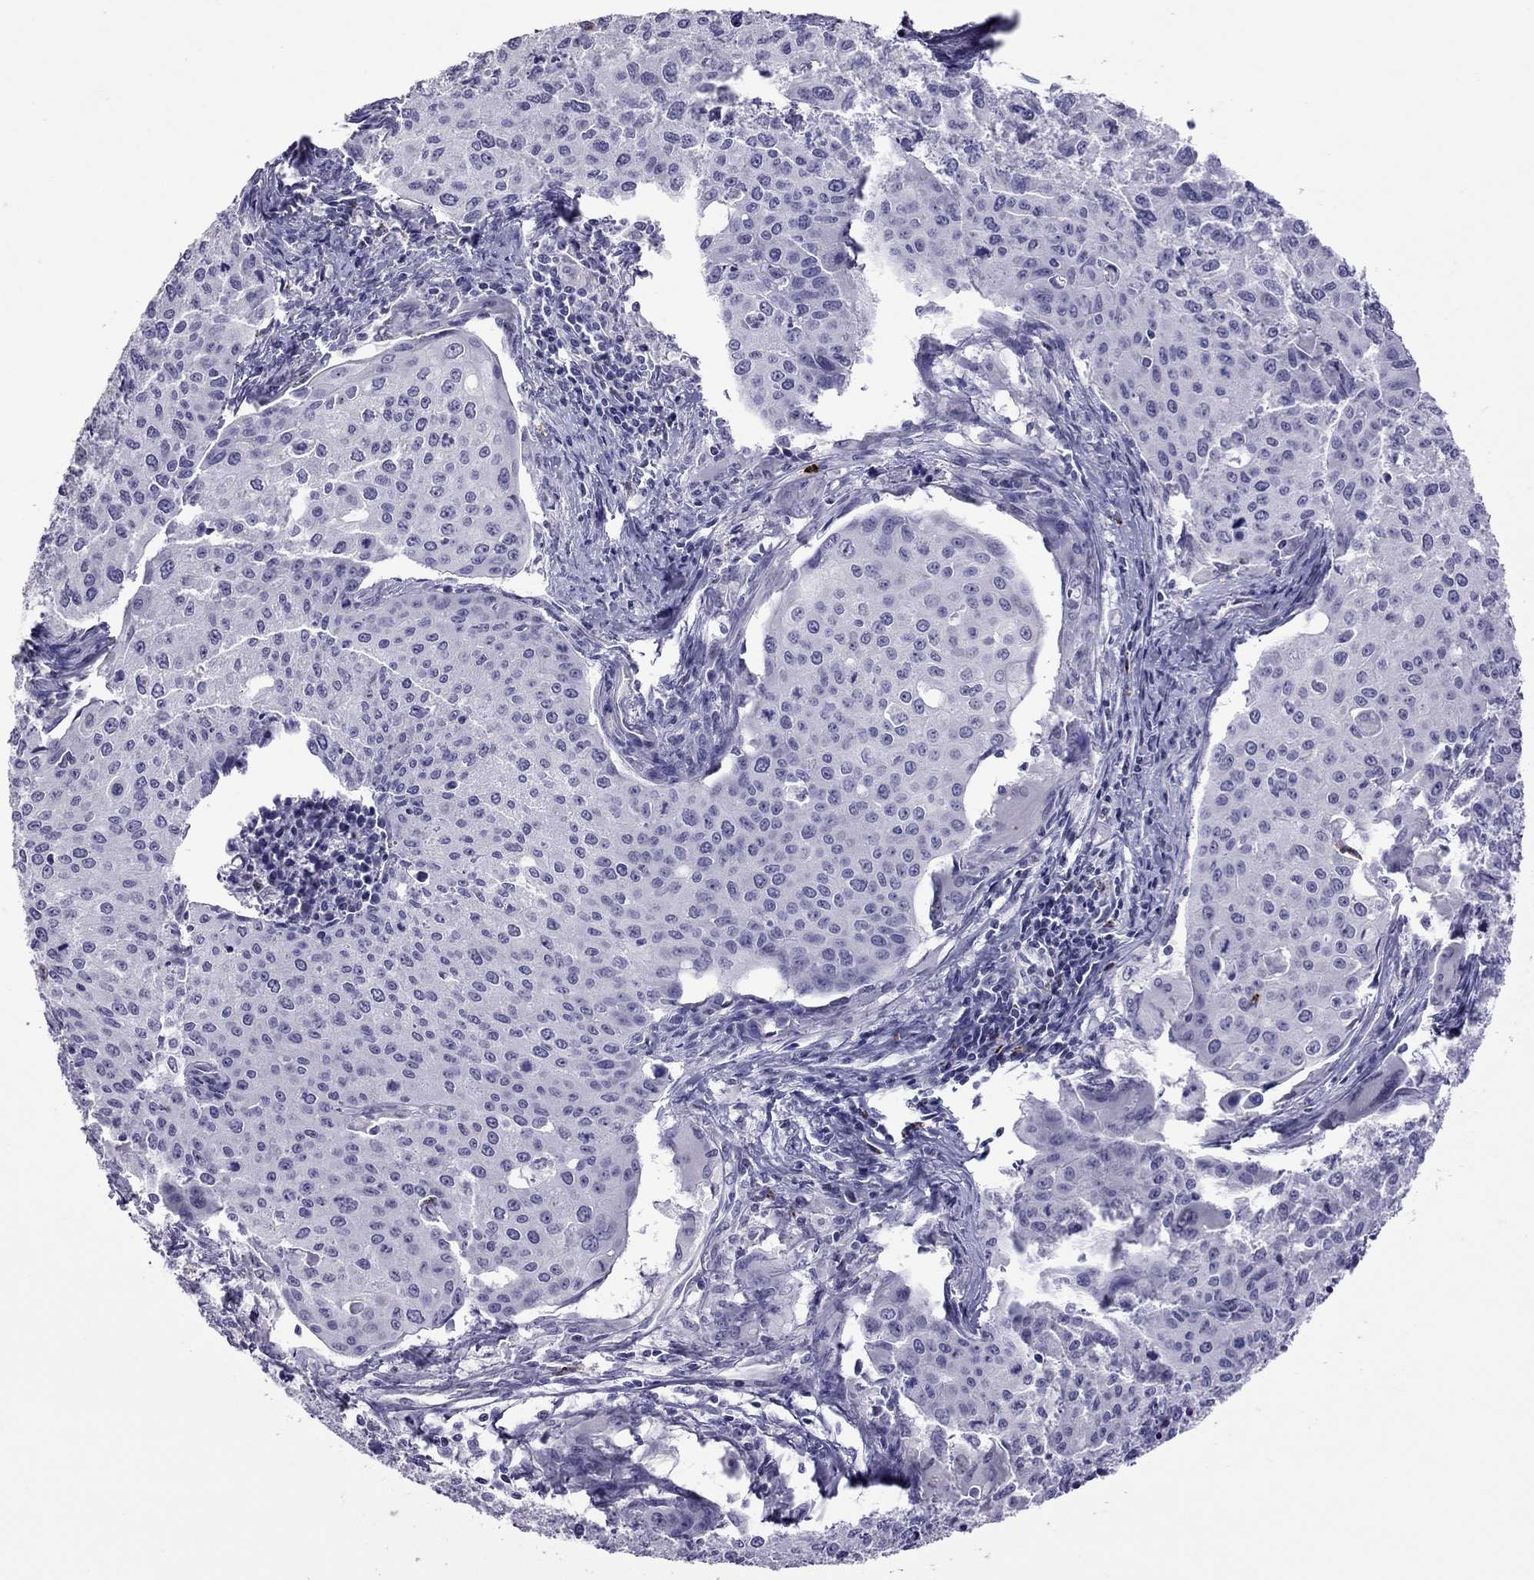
{"staining": {"intensity": "negative", "quantity": "none", "location": "none"}, "tissue": "cervical cancer", "cell_type": "Tumor cells", "image_type": "cancer", "snomed": [{"axis": "morphology", "description": "Squamous cell carcinoma, NOS"}, {"axis": "topography", "description": "Cervix"}], "caption": "Squamous cell carcinoma (cervical) was stained to show a protein in brown. There is no significant staining in tumor cells.", "gene": "CCL27", "patient": {"sex": "female", "age": 38}}